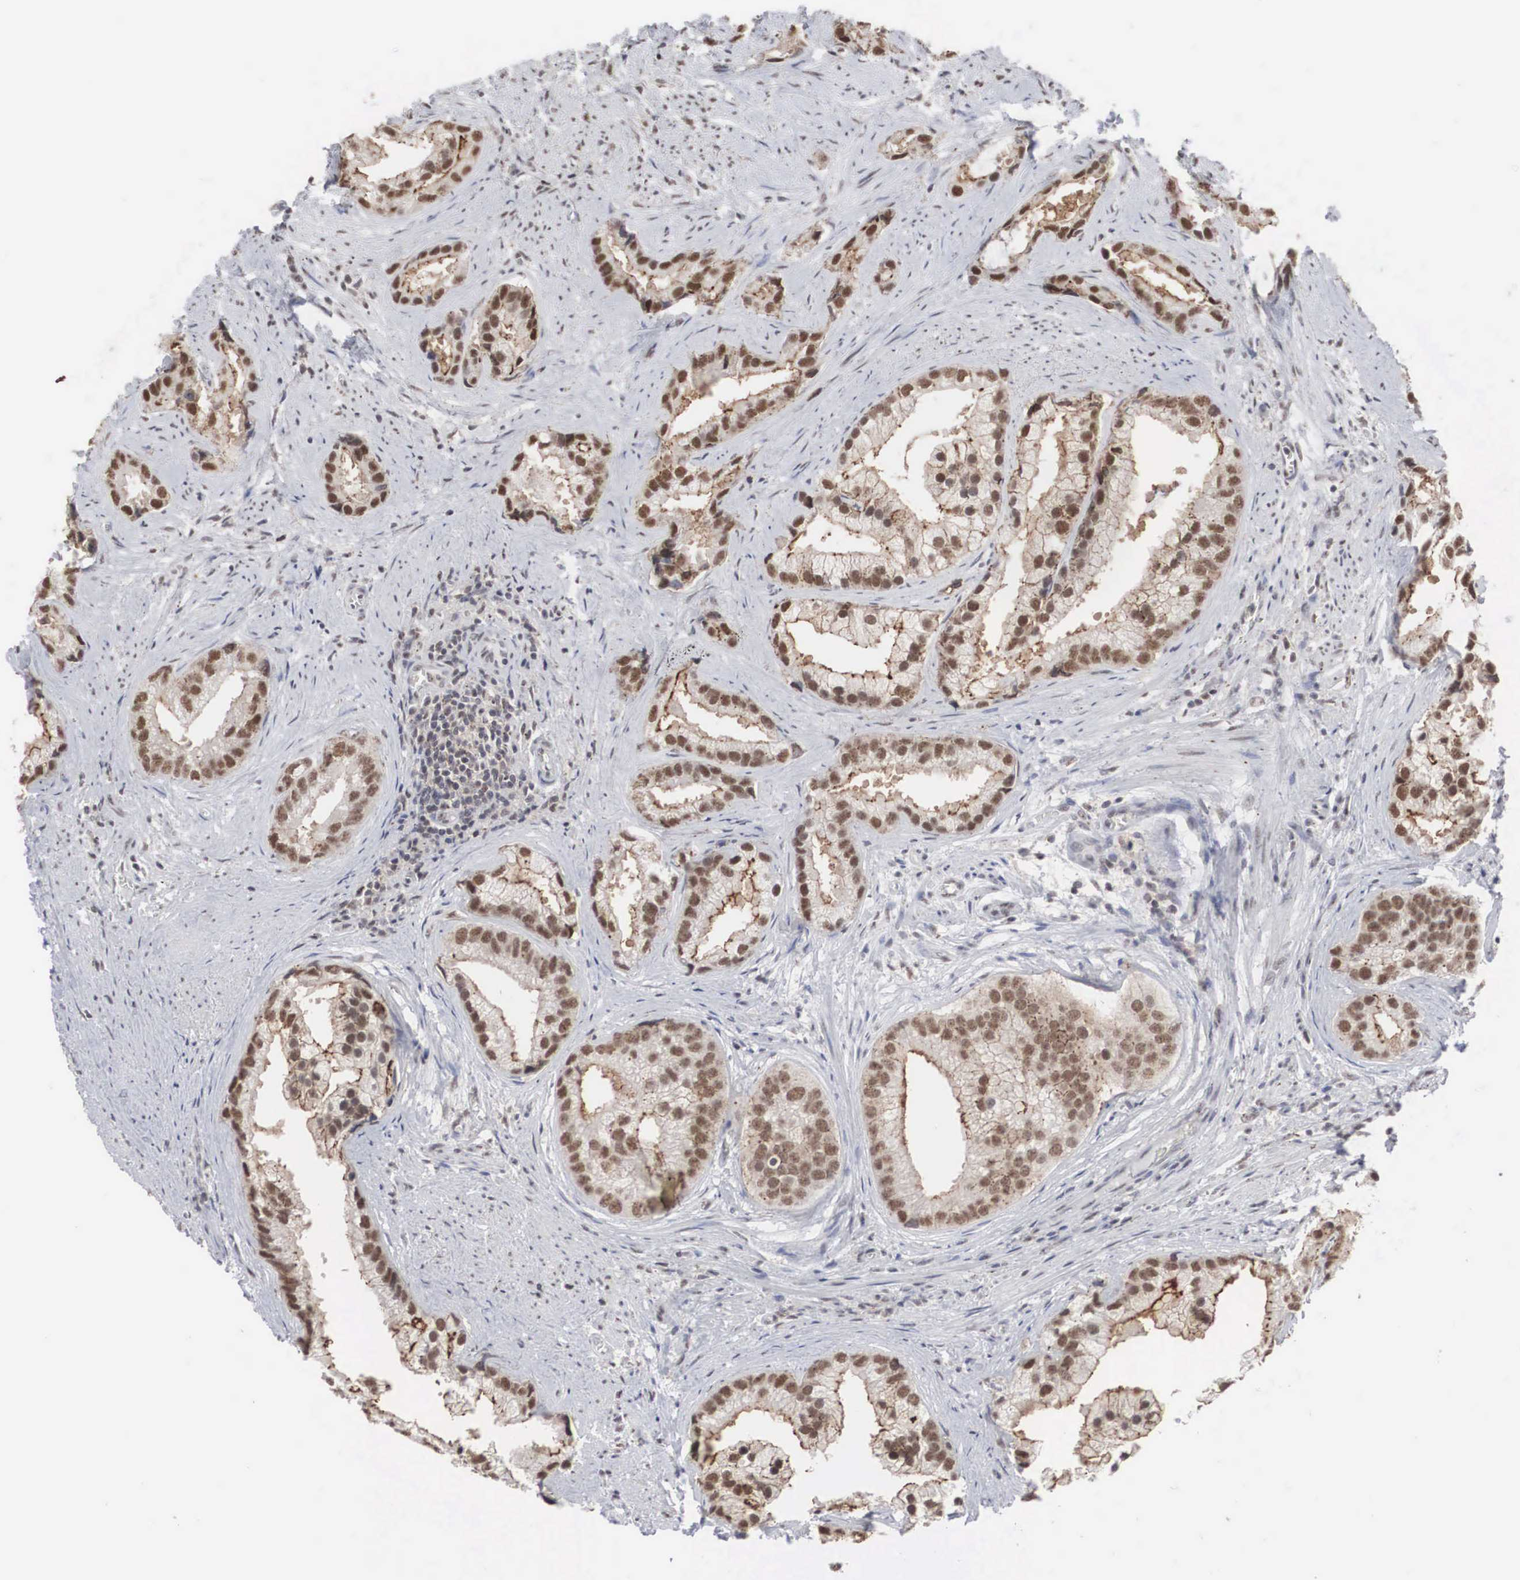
{"staining": {"intensity": "strong", "quantity": ">75%", "location": "nuclear"}, "tissue": "prostate cancer", "cell_type": "Tumor cells", "image_type": "cancer", "snomed": [{"axis": "morphology", "description": "Adenocarcinoma, Medium grade"}, {"axis": "topography", "description": "Prostate"}], "caption": "A high-resolution histopathology image shows immunohistochemistry staining of adenocarcinoma (medium-grade) (prostate), which shows strong nuclear expression in about >75% of tumor cells.", "gene": "AUTS2", "patient": {"sex": "male", "age": 65}}